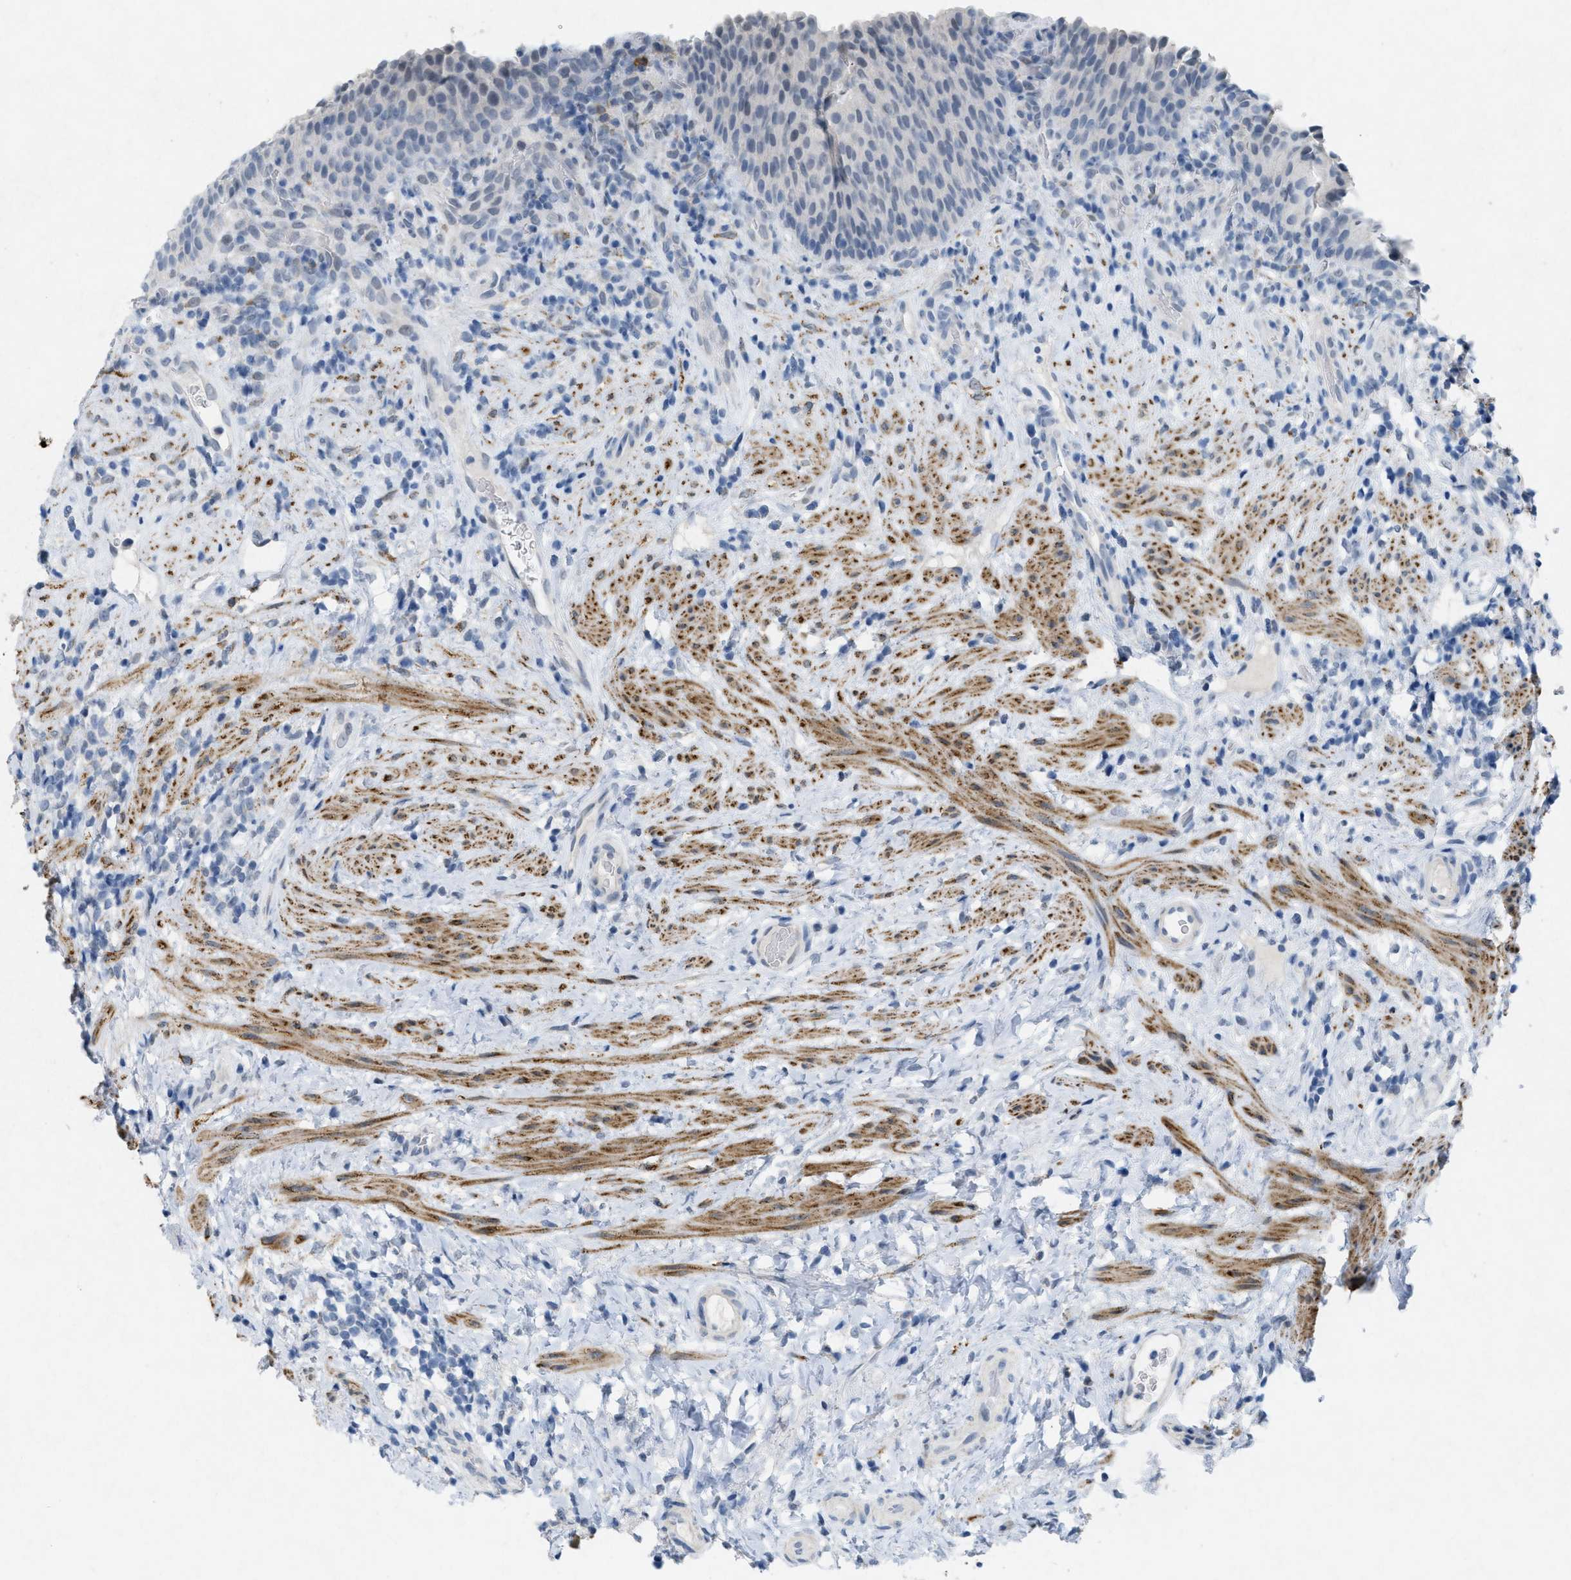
{"staining": {"intensity": "negative", "quantity": "none", "location": "none"}, "tissue": "urothelial cancer", "cell_type": "Tumor cells", "image_type": "cancer", "snomed": [{"axis": "morphology", "description": "Urothelial carcinoma, Low grade"}, {"axis": "topography", "description": "Urinary bladder"}], "caption": "Urothelial carcinoma (low-grade) was stained to show a protein in brown. There is no significant positivity in tumor cells.", "gene": "TASOR", "patient": {"sex": "female", "age": 75}}